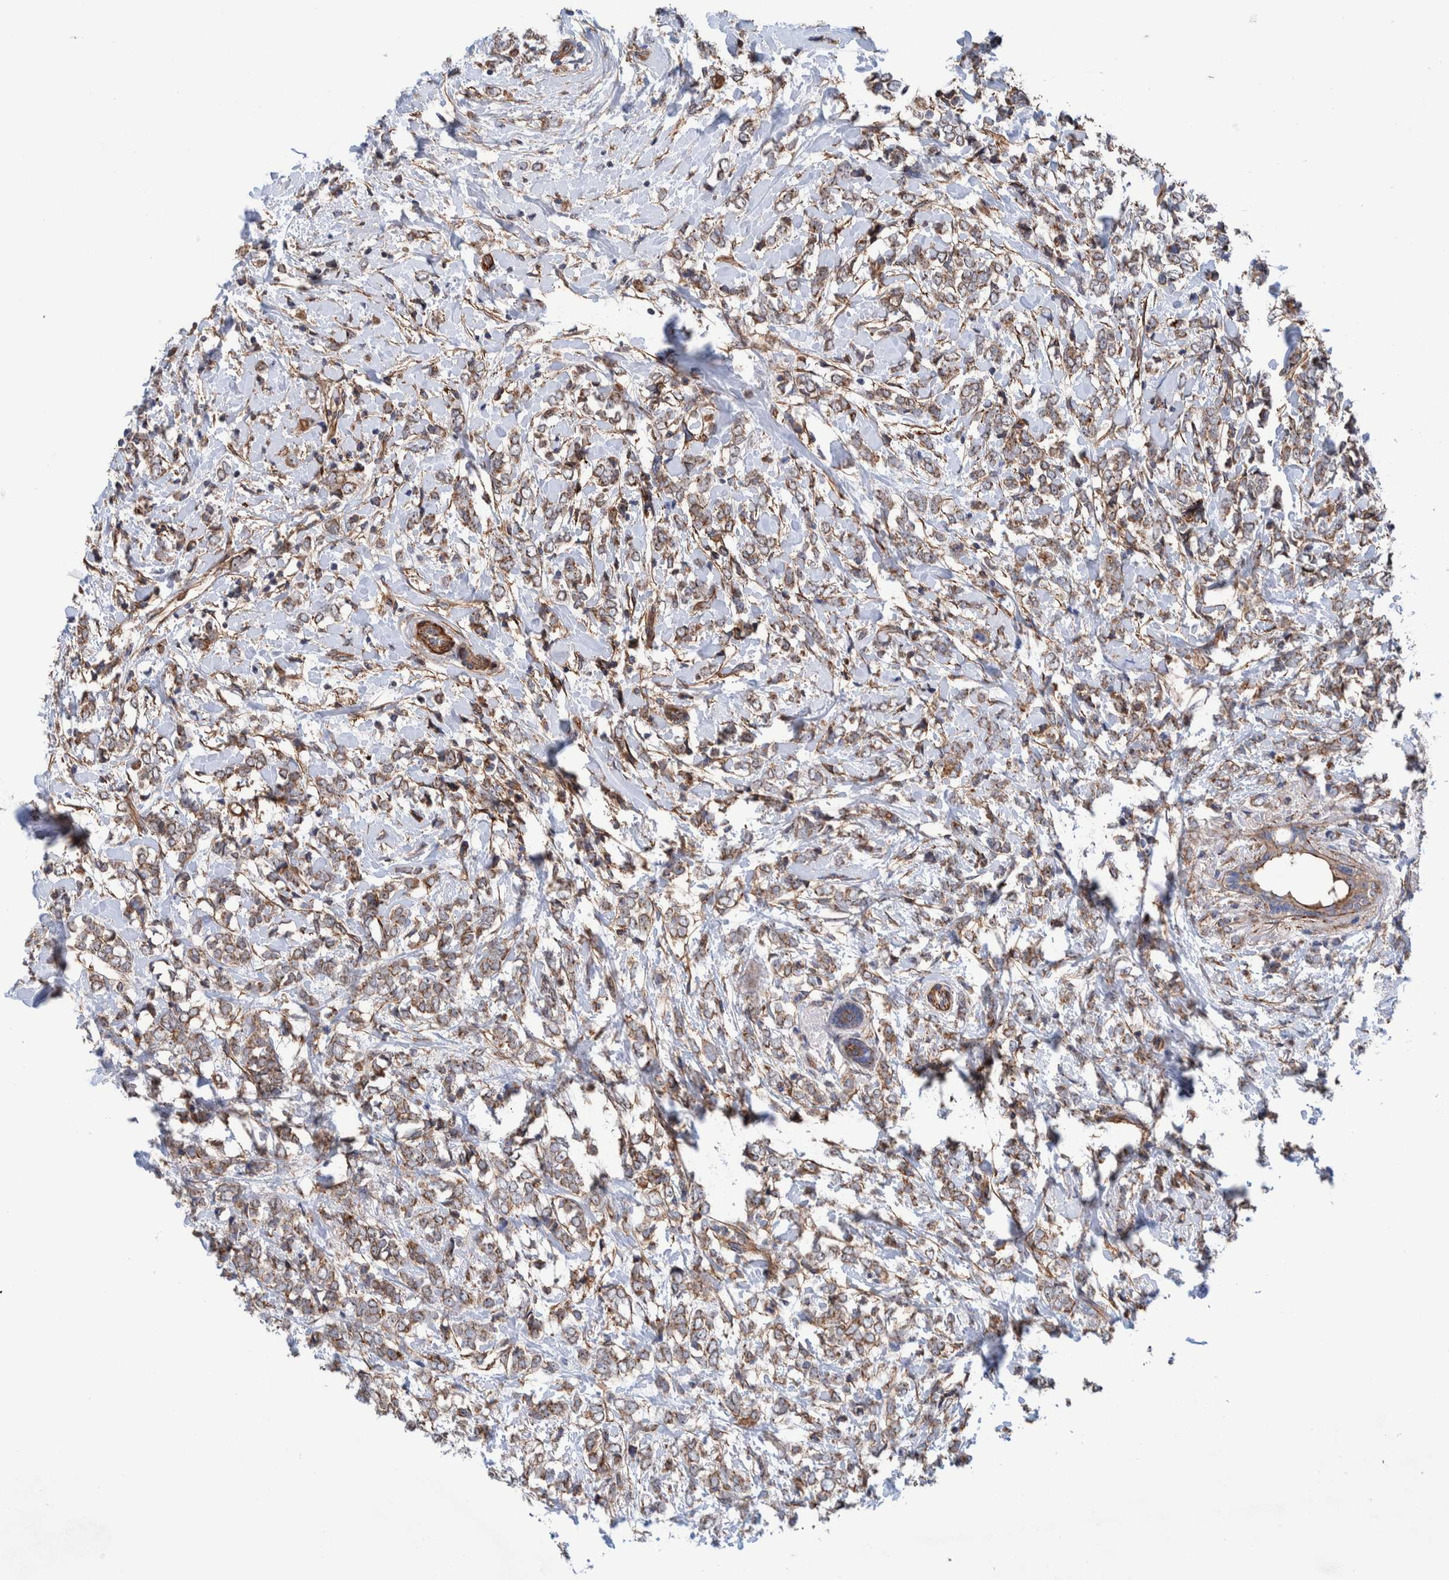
{"staining": {"intensity": "weak", "quantity": ">75%", "location": "cytoplasmic/membranous"}, "tissue": "breast cancer", "cell_type": "Tumor cells", "image_type": "cancer", "snomed": [{"axis": "morphology", "description": "Normal tissue, NOS"}, {"axis": "morphology", "description": "Lobular carcinoma"}, {"axis": "topography", "description": "Breast"}], "caption": "Breast cancer was stained to show a protein in brown. There is low levels of weak cytoplasmic/membranous staining in about >75% of tumor cells.", "gene": "SLC25A10", "patient": {"sex": "female", "age": 47}}